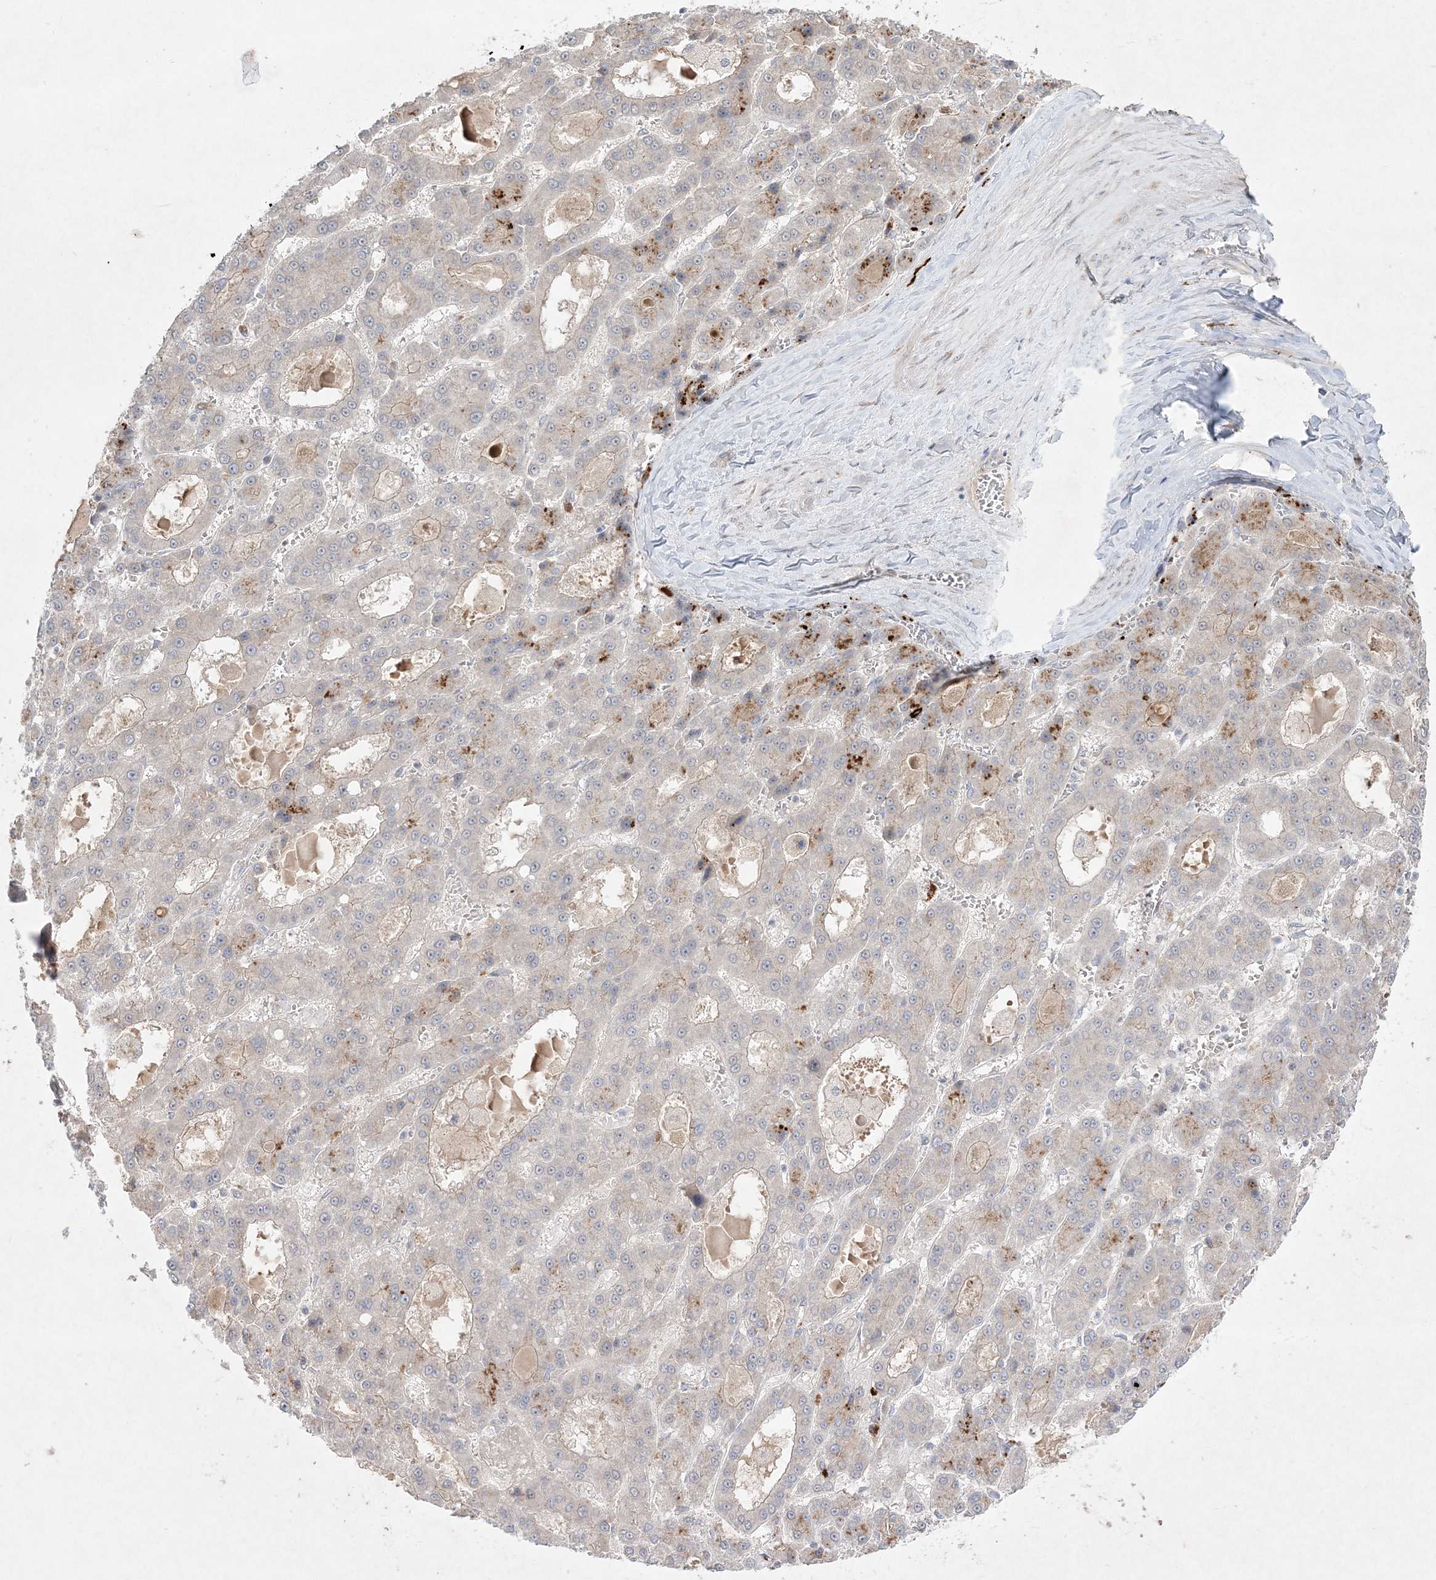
{"staining": {"intensity": "negative", "quantity": "none", "location": "none"}, "tissue": "liver cancer", "cell_type": "Tumor cells", "image_type": "cancer", "snomed": [{"axis": "morphology", "description": "Carcinoma, Hepatocellular, NOS"}, {"axis": "topography", "description": "Liver"}], "caption": "The histopathology image shows no significant positivity in tumor cells of liver hepatocellular carcinoma. The staining was performed using DAB (3,3'-diaminobenzidine) to visualize the protein expression in brown, while the nuclei were stained in blue with hematoxylin (Magnification: 20x).", "gene": "CLNK", "patient": {"sex": "male", "age": 70}}